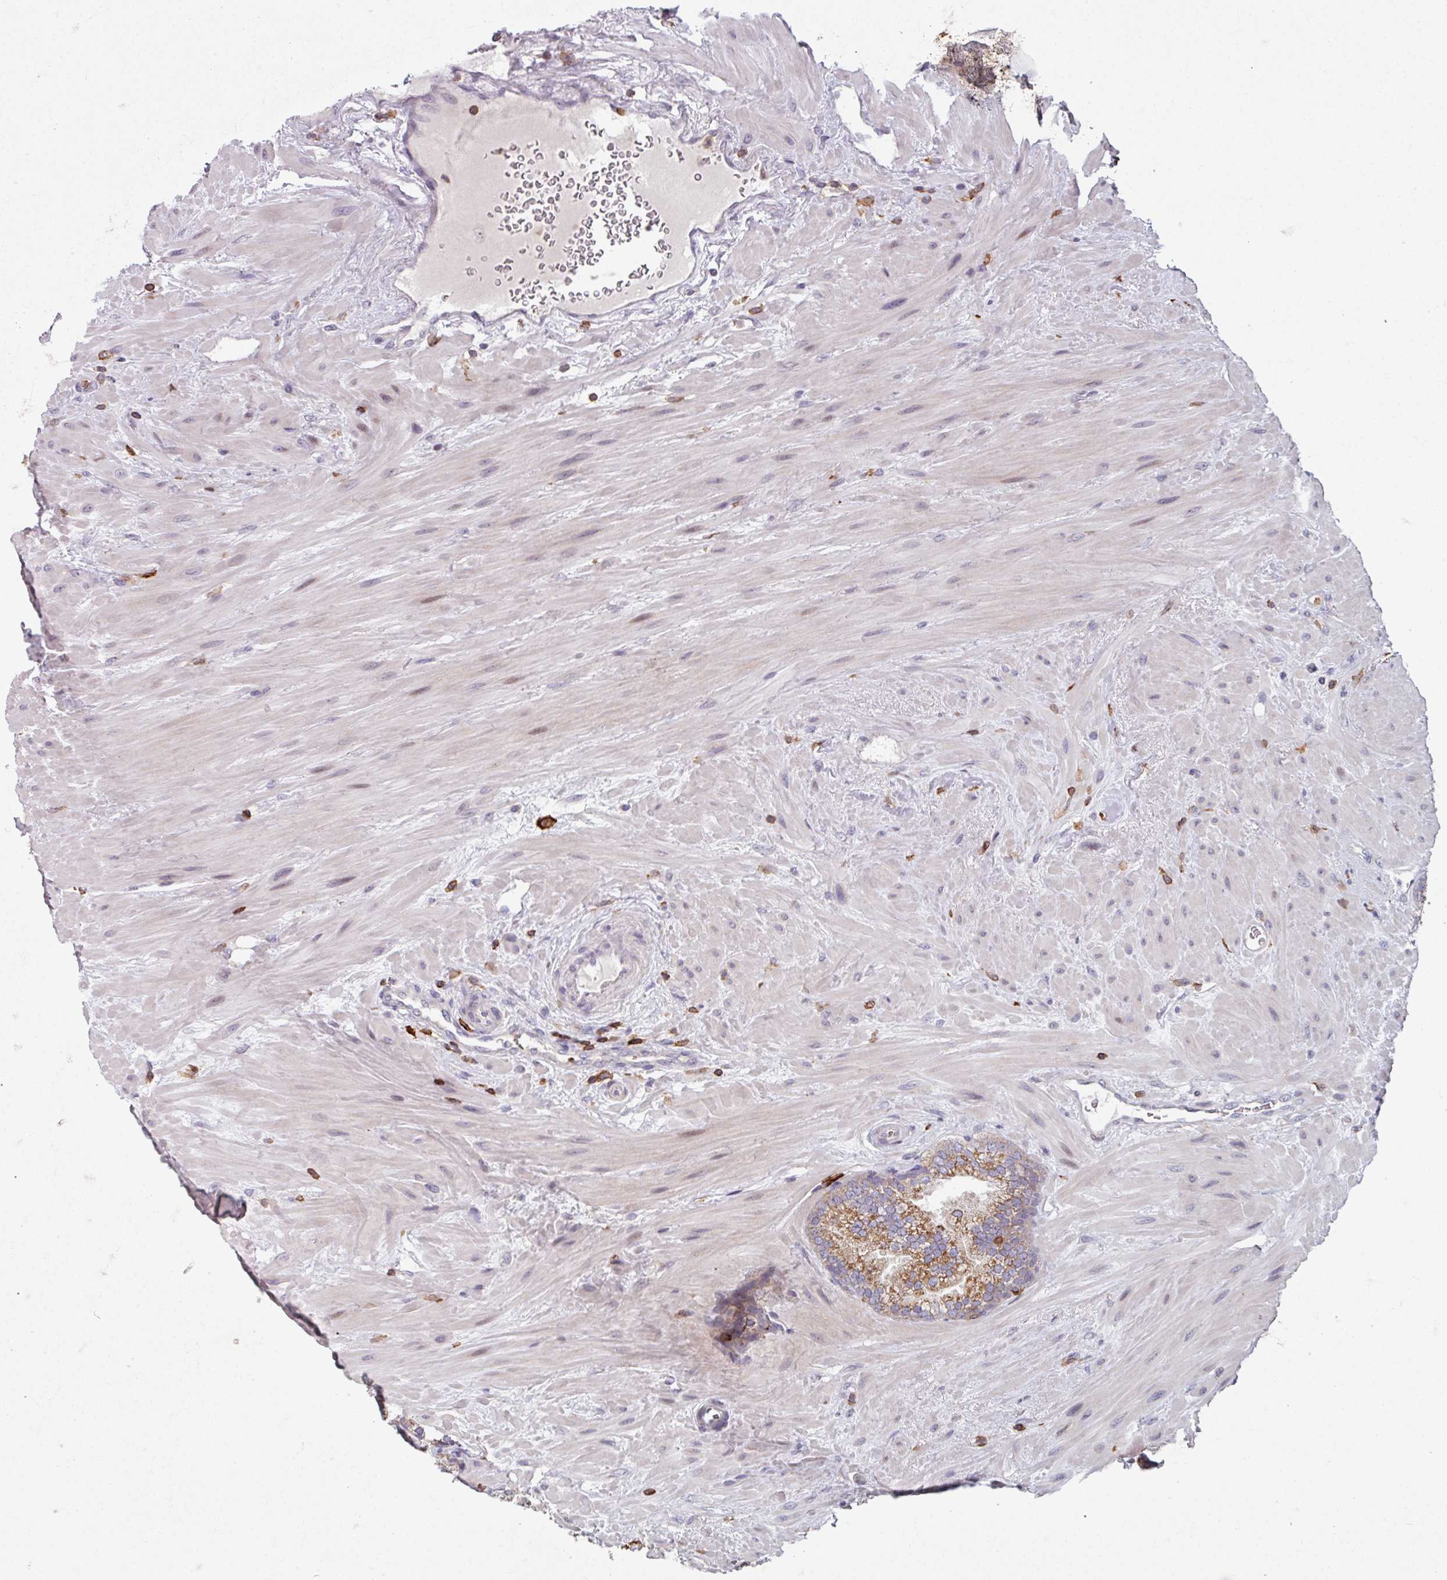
{"staining": {"intensity": "strong", "quantity": ">75%", "location": "cytoplasmic/membranous"}, "tissue": "prostate cancer", "cell_type": "Tumor cells", "image_type": "cancer", "snomed": [{"axis": "morphology", "description": "Adenocarcinoma, Low grade"}, {"axis": "topography", "description": "Prostate"}], "caption": "Immunohistochemistry photomicrograph of human prostate cancer (adenocarcinoma (low-grade)) stained for a protein (brown), which demonstrates high levels of strong cytoplasmic/membranous positivity in approximately >75% of tumor cells.", "gene": "NEDD9", "patient": {"sex": "male", "age": 61}}